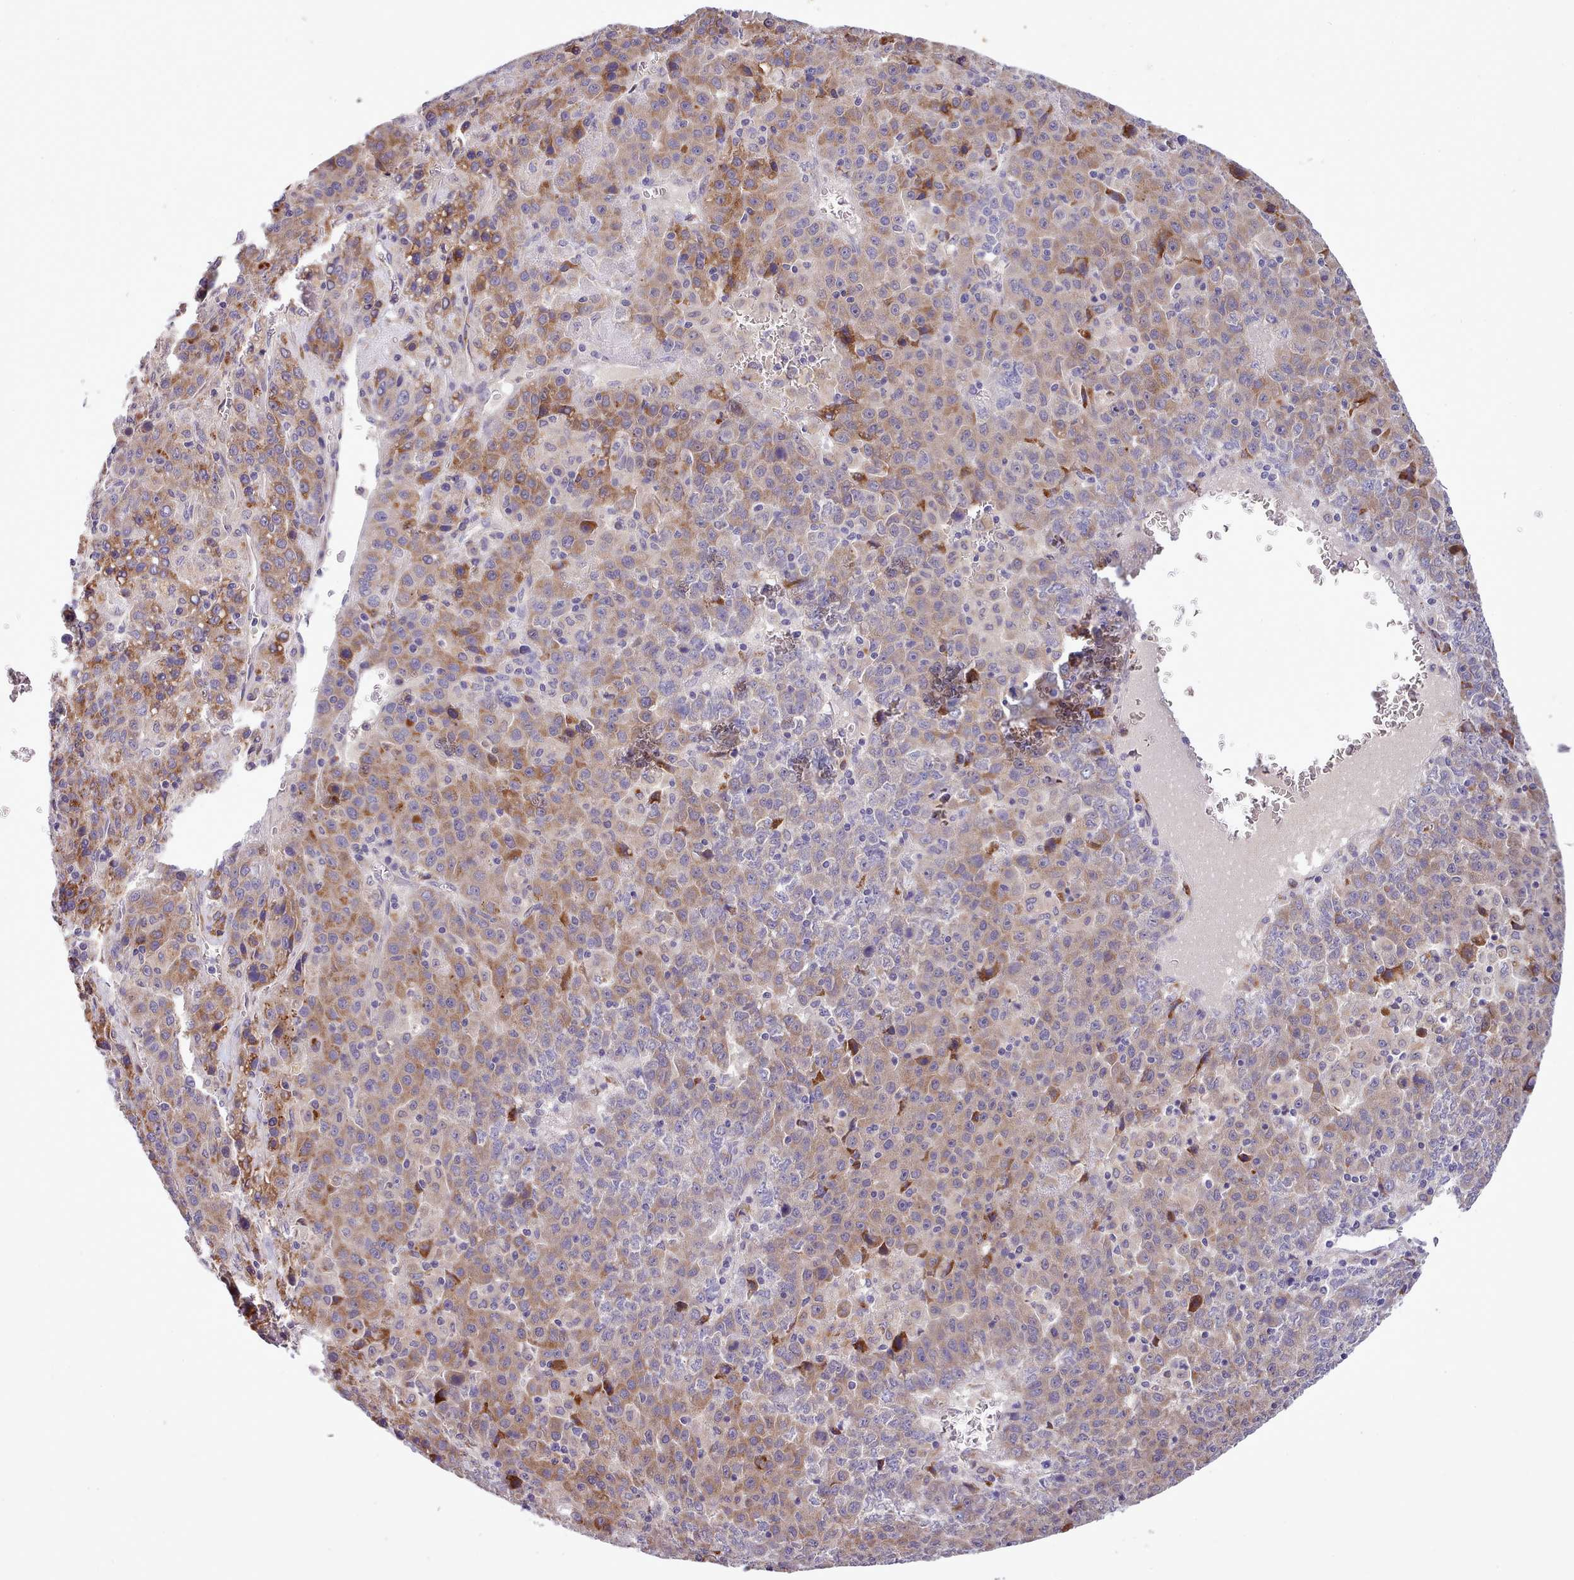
{"staining": {"intensity": "moderate", "quantity": "25%-75%", "location": "cytoplasmic/membranous"}, "tissue": "liver cancer", "cell_type": "Tumor cells", "image_type": "cancer", "snomed": [{"axis": "morphology", "description": "Carcinoma, Hepatocellular, NOS"}, {"axis": "topography", "description": "Liver"}], "caption": "Liver cancer stained with DAB immunohistochemistry shows medium levels of moderate cytoplasmic/membranous expression in approximately 25%-75% of tumor cells.", "gene": "FAM83E", "patient": {"sex": "female", "age": 53}}